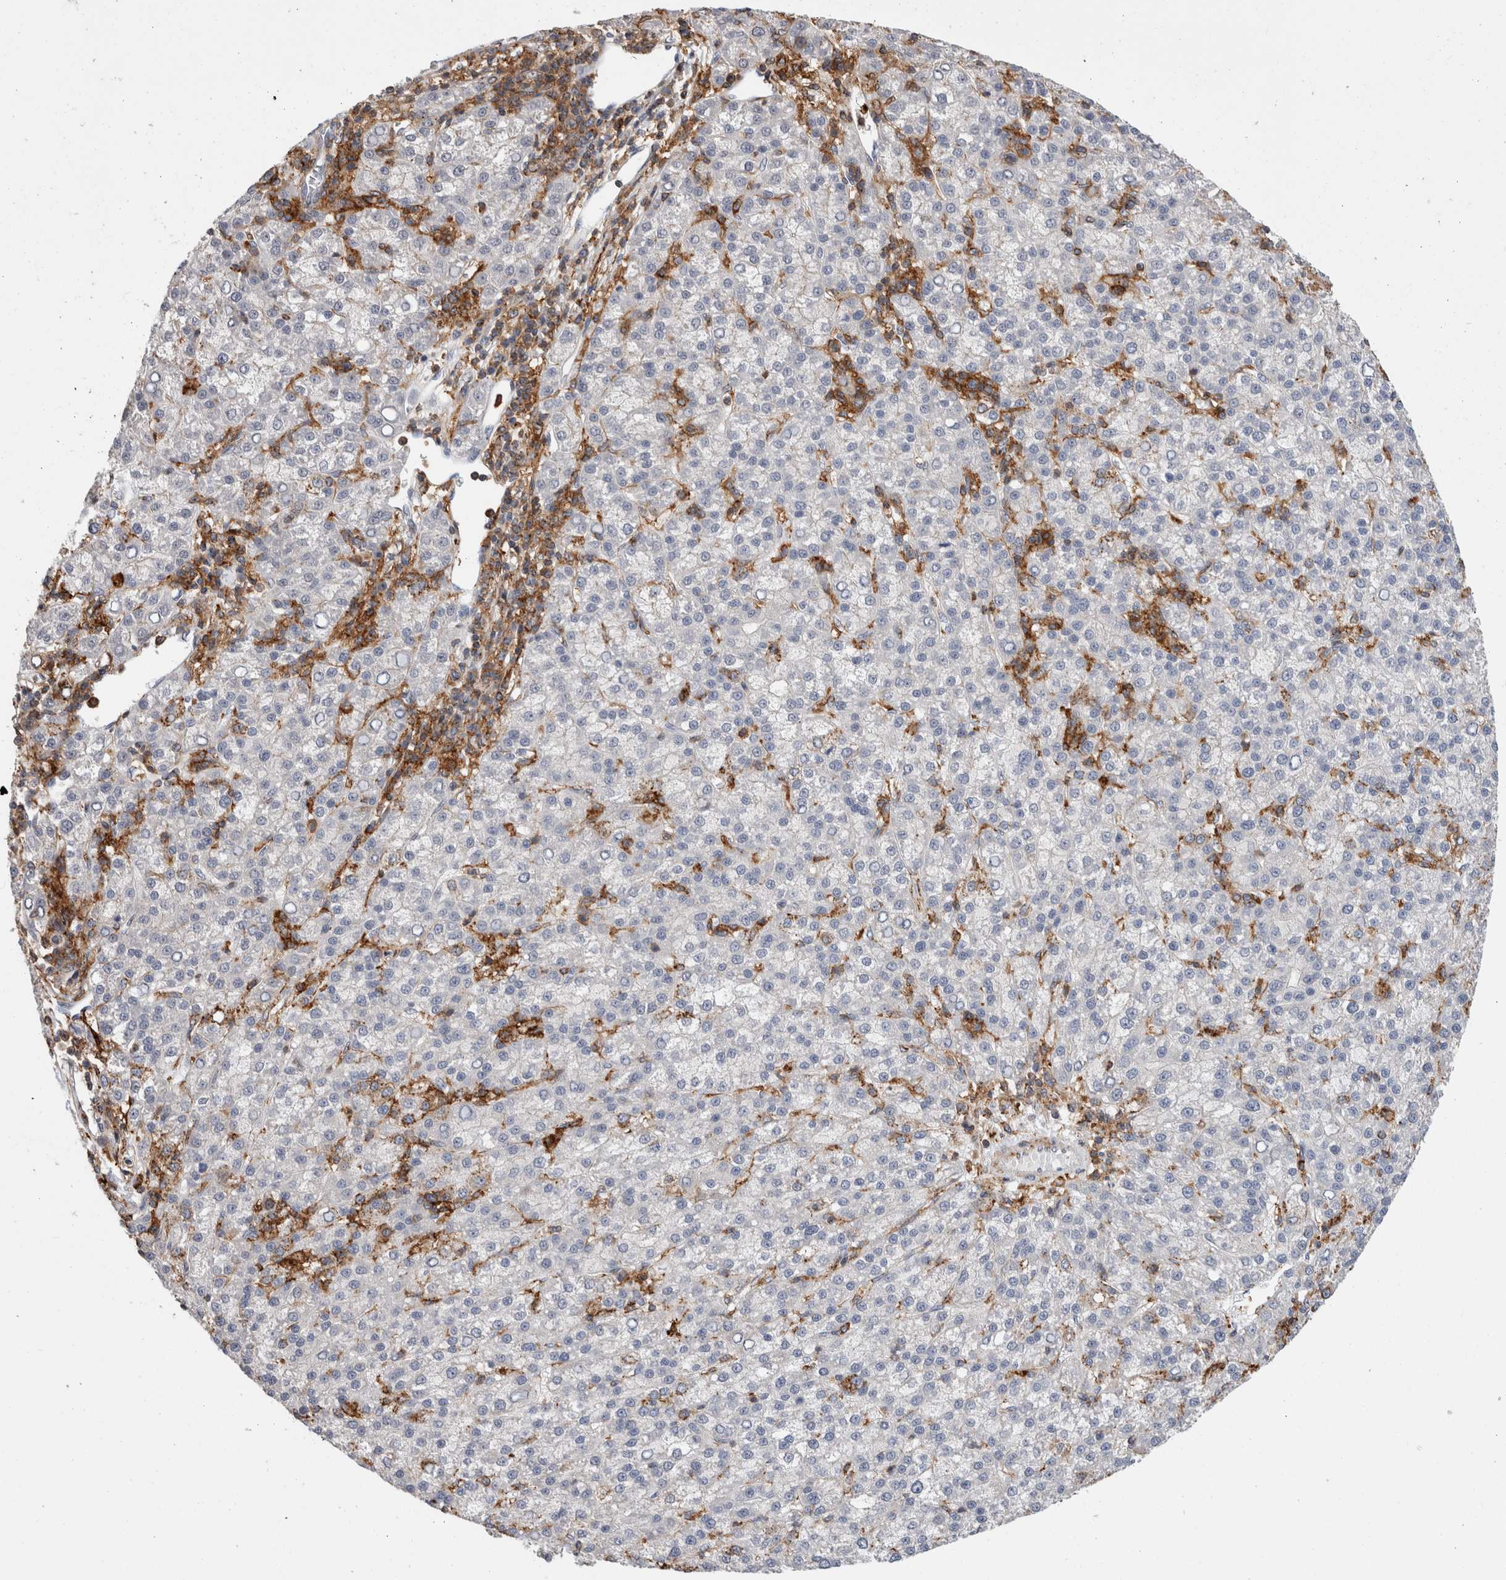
{"staining": {"intensity": "negative", "quantity": "none", "location": "none"}, "tissue": "liver cancer", "cell_type": "Tumor cells", "image_type": "cancer", "snomed": [{"axis": "morphology", "description": "Carcinoma, Hepatocellular, NOS"}, {"axis": "topography", "description": "Liver"}], "caption": "Immunohistochemistry (IHC) image of neoplastic tissue: human hepatocellular carcinoma (liver) stained with DAB (3,3'-diaminobenzidine) demonstrates no significant protein positivity in tumor cells.", "gene": "CCDC88B", "patient": {"sex": "female", "age": 58}}